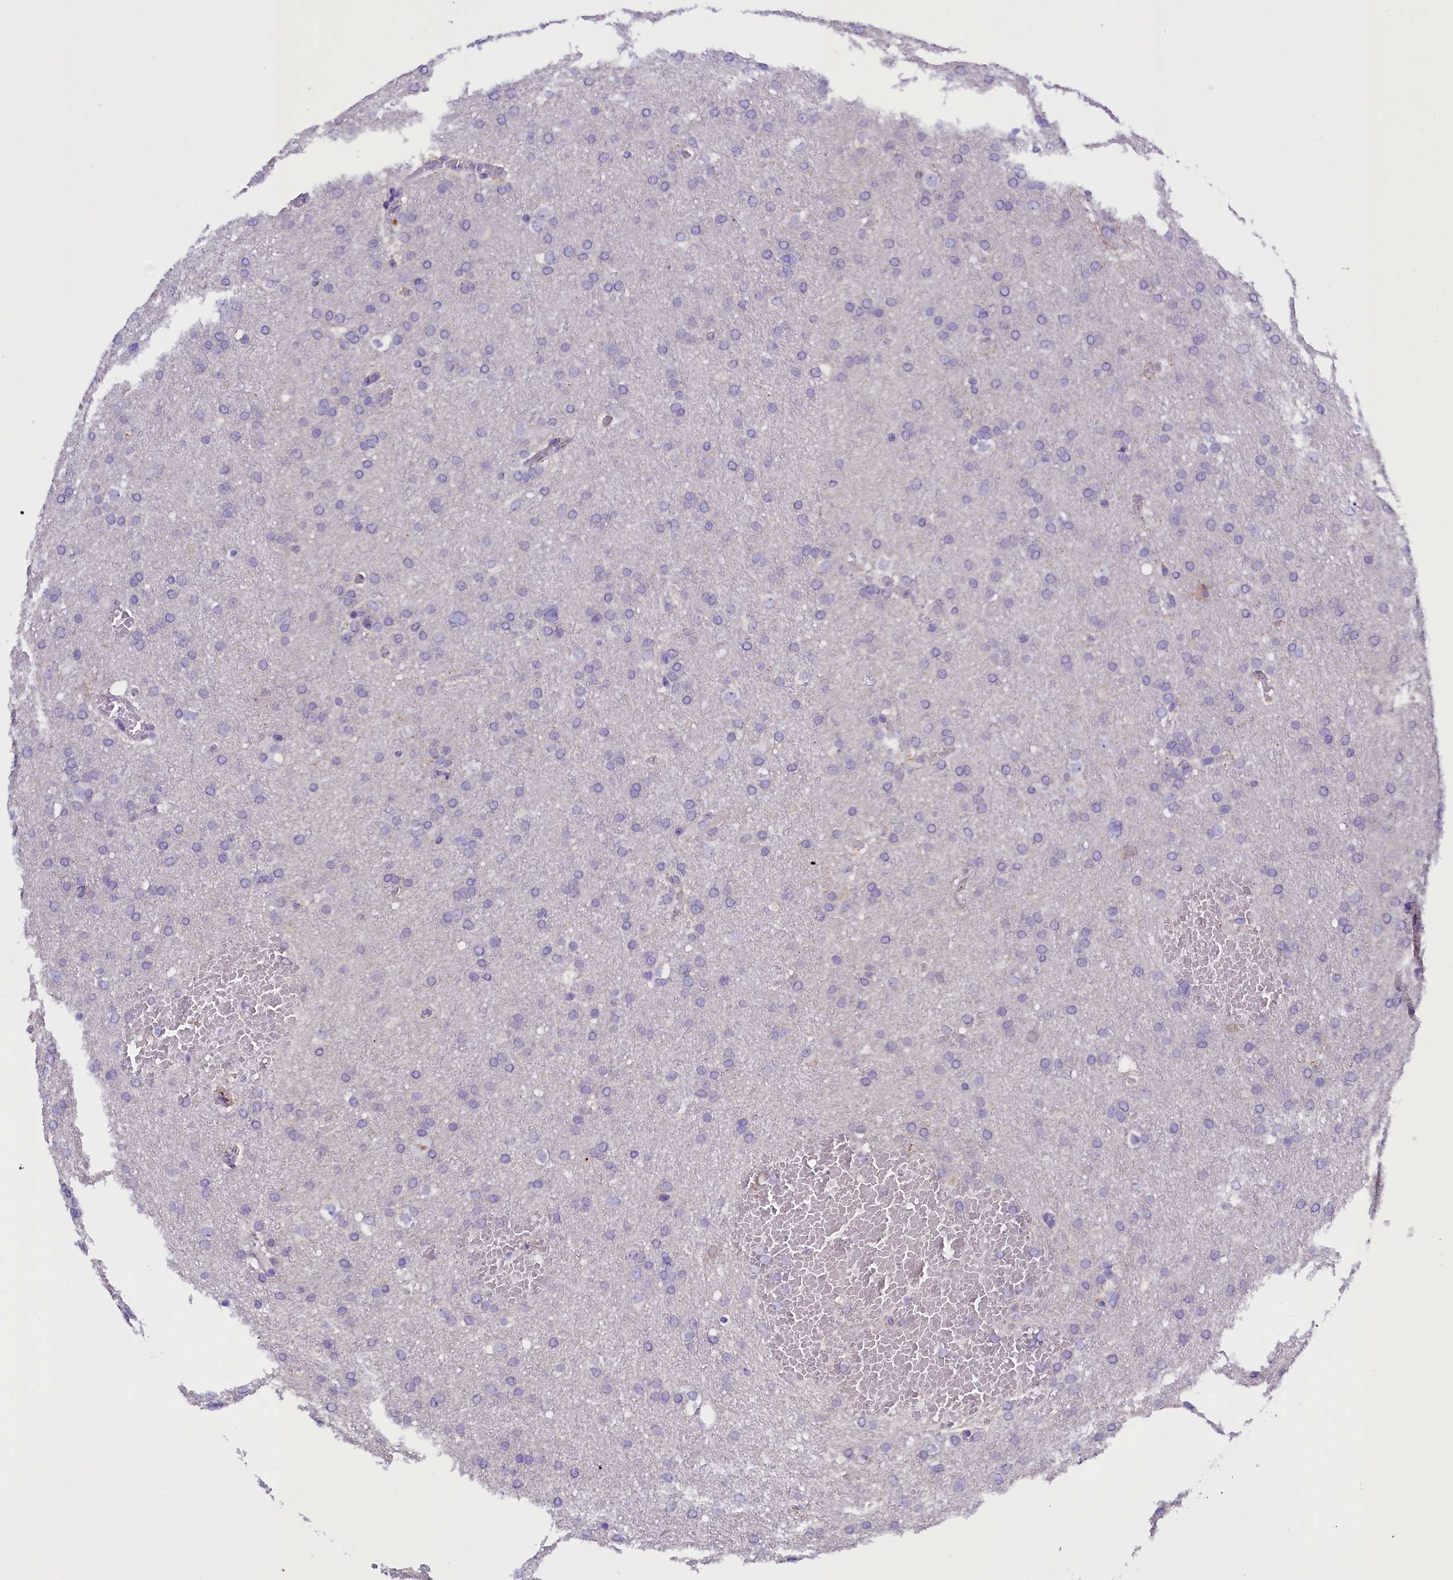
{"staining": {"intensity": "negative", "quantity": "none", "location": "none"}, "tissue": "glioma", "cell_type": "Tumor cells", "image_type": "cancer", "snomed": [{"axis": "morphology", "description": "Glioma, malignant, High grade"}, {"axis": "topography", "description": "Cerebral cortex"}], "caption": "This is a image of immunohistochemistry staining of glioma, which shows no expression in tumor cells. (DAB immunohistochemistry, high magnification).", "gene": "RTTN", "patient": {"sex": "female", "age": 36}}